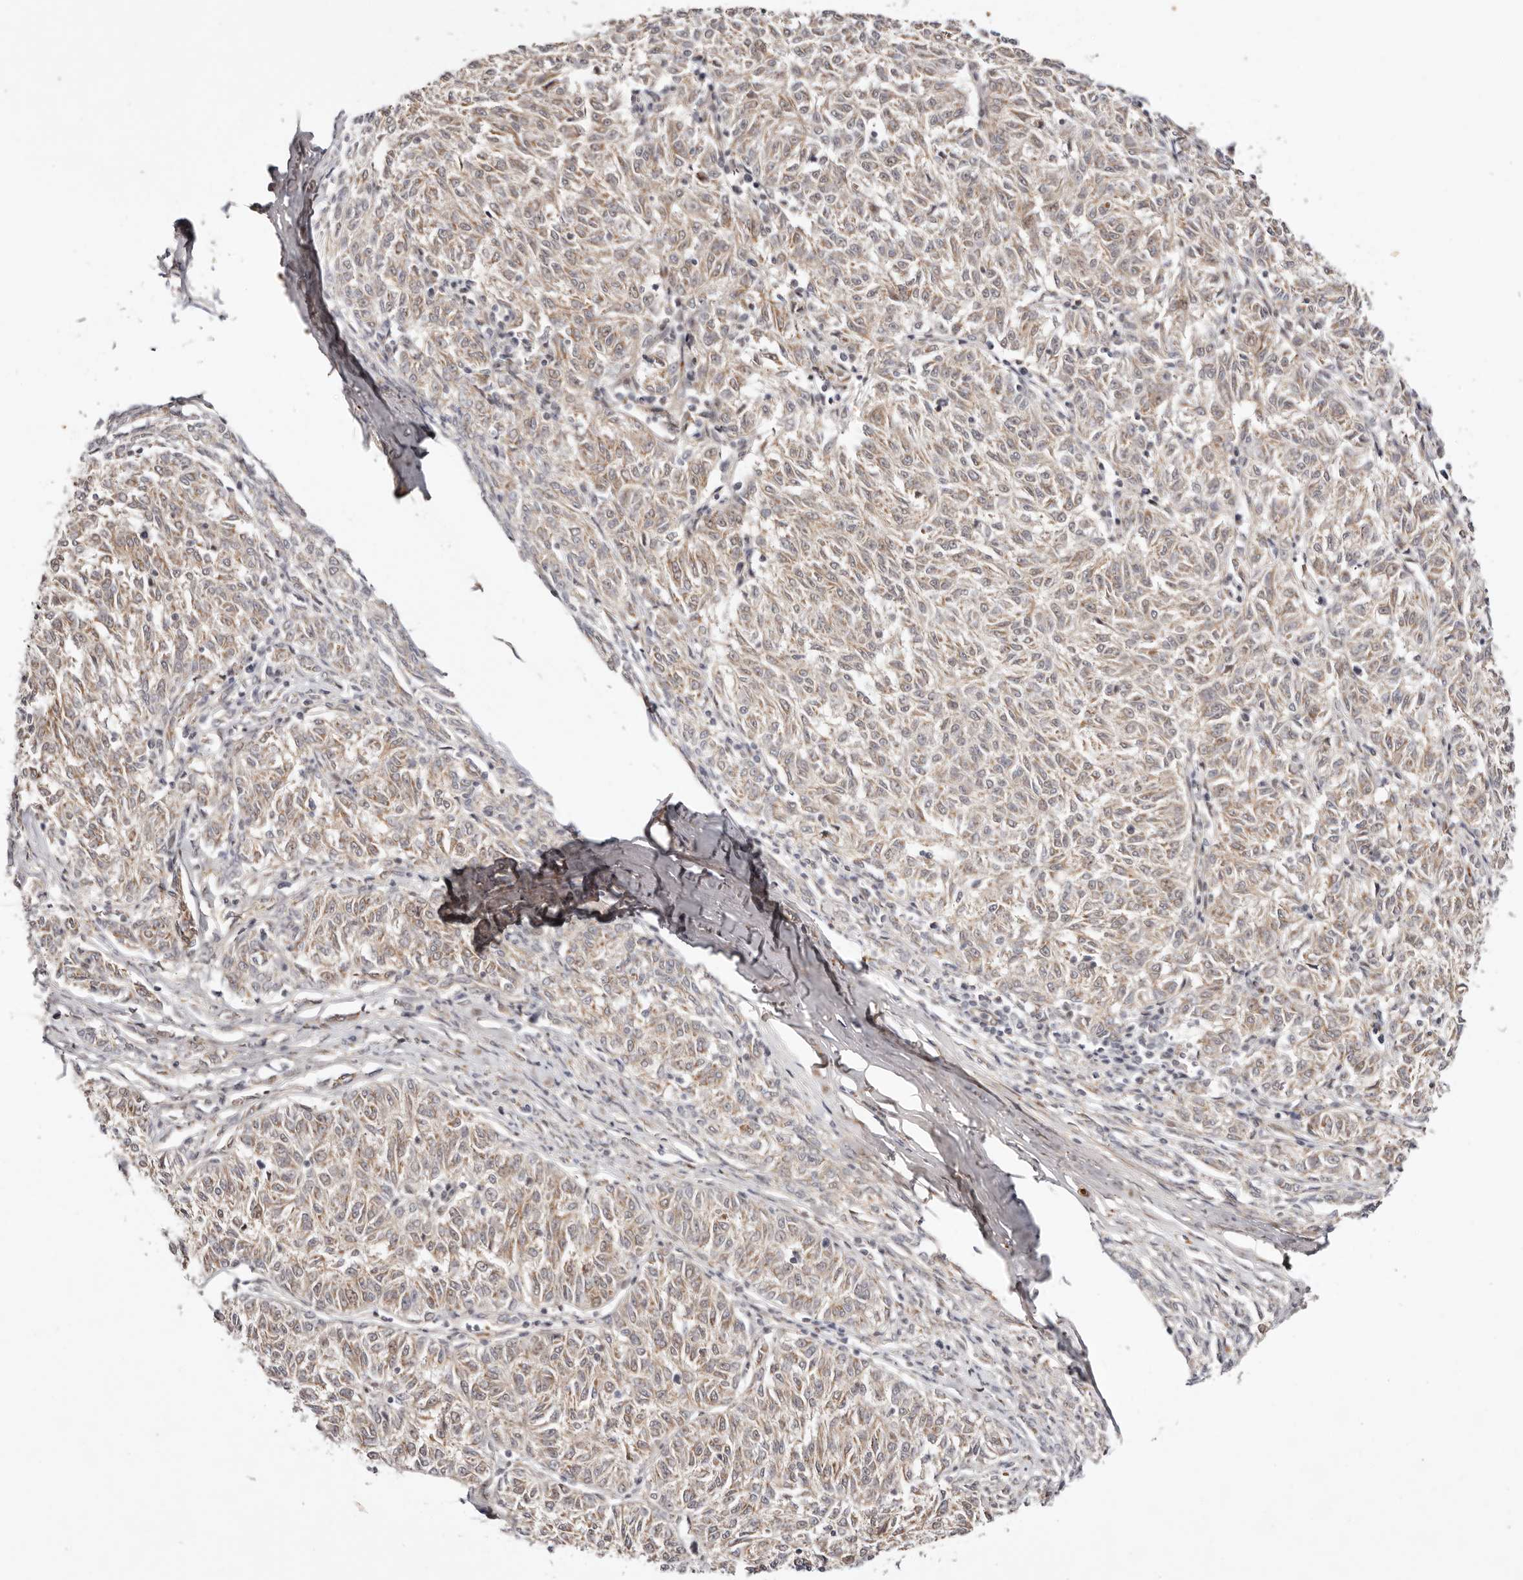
{"staining": {"intensity": "weak", "quantity": ">75%", "location": "cytoplasmic/membranous"}, "tissue": "melanoma", "cell_type": "Tumor cells", "image_type": "cancer", "snomed": [{"axis": "morphology", "description": "Malignant melanoma, NOS"}, {"axis": "topography", "description": "Skin"}], "caption": "A photomicrograph showing weak cytoplasmic/membranous positivity in about >75% of tumor cells in melanoma, as visualized by brown immunohistochemical staining.", "gene": "WRN", "patient": {"sex": "female", "age": 72}}